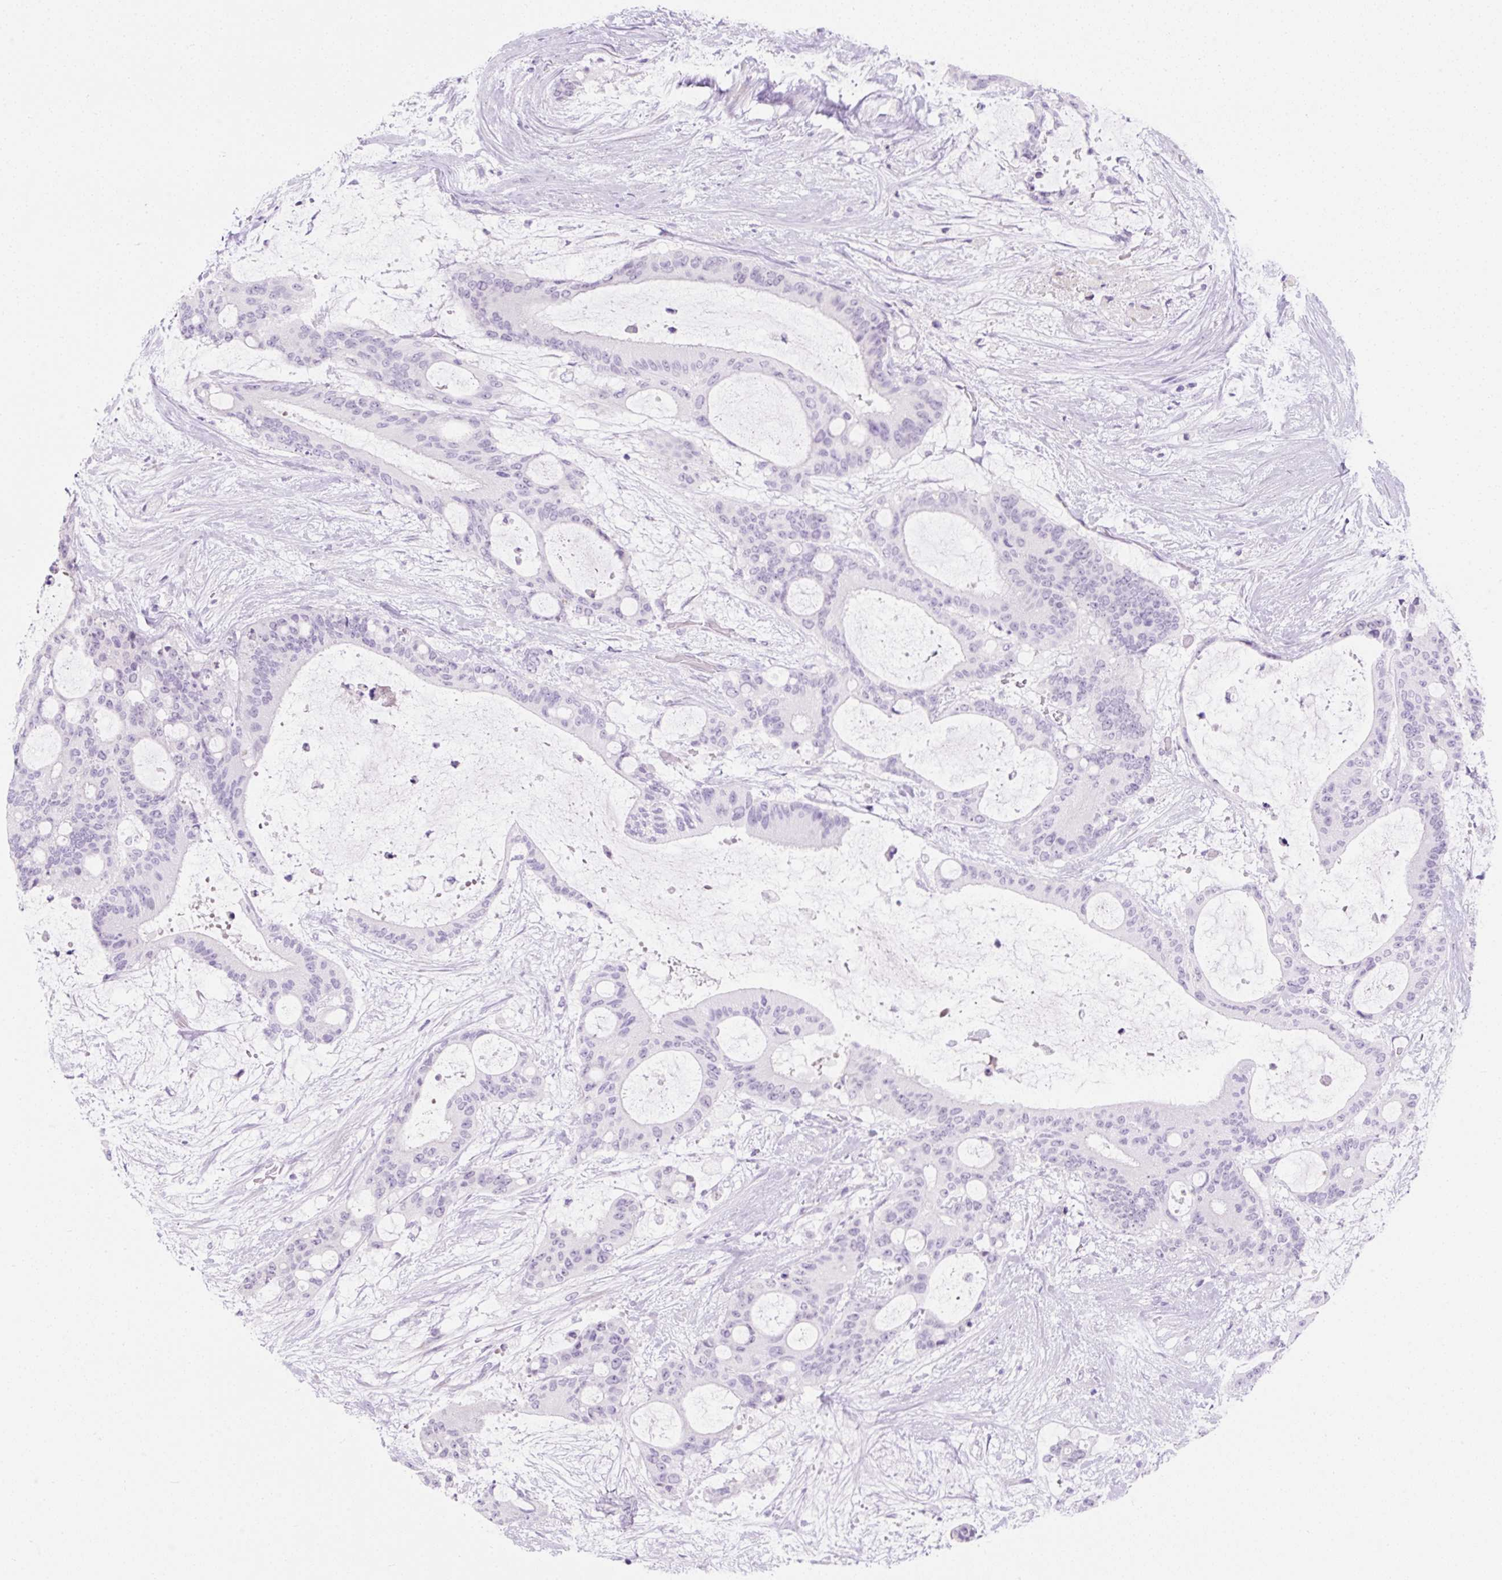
{"staining": {"intensity": "negative", "quantity": "none", "location": "none"}, "tissue": "liver cancer", "cell_type": "Tumor cells", "image_type": "cancer", "snomed": [{"axis": "morphology", "description": "Normal tissue, NOS"}, {"axis": "morphology", "description": "Cholangiocarcinoma"}, {"axis": "topography", "description": "Liver"}, {"axis": "topography", "description": "Peripheral nerve tissue"}], "caption": "Tumor cells show no significant positivity in cholangiocarcinoma (liver). Brightfield microscopy of immunohistochemistry (IHC) stained with DAB (brown) and hematoxylin (blue), captured at high magnification.", "gene": "ZNF121", "patient": {"sex": "female", "age": 73}}